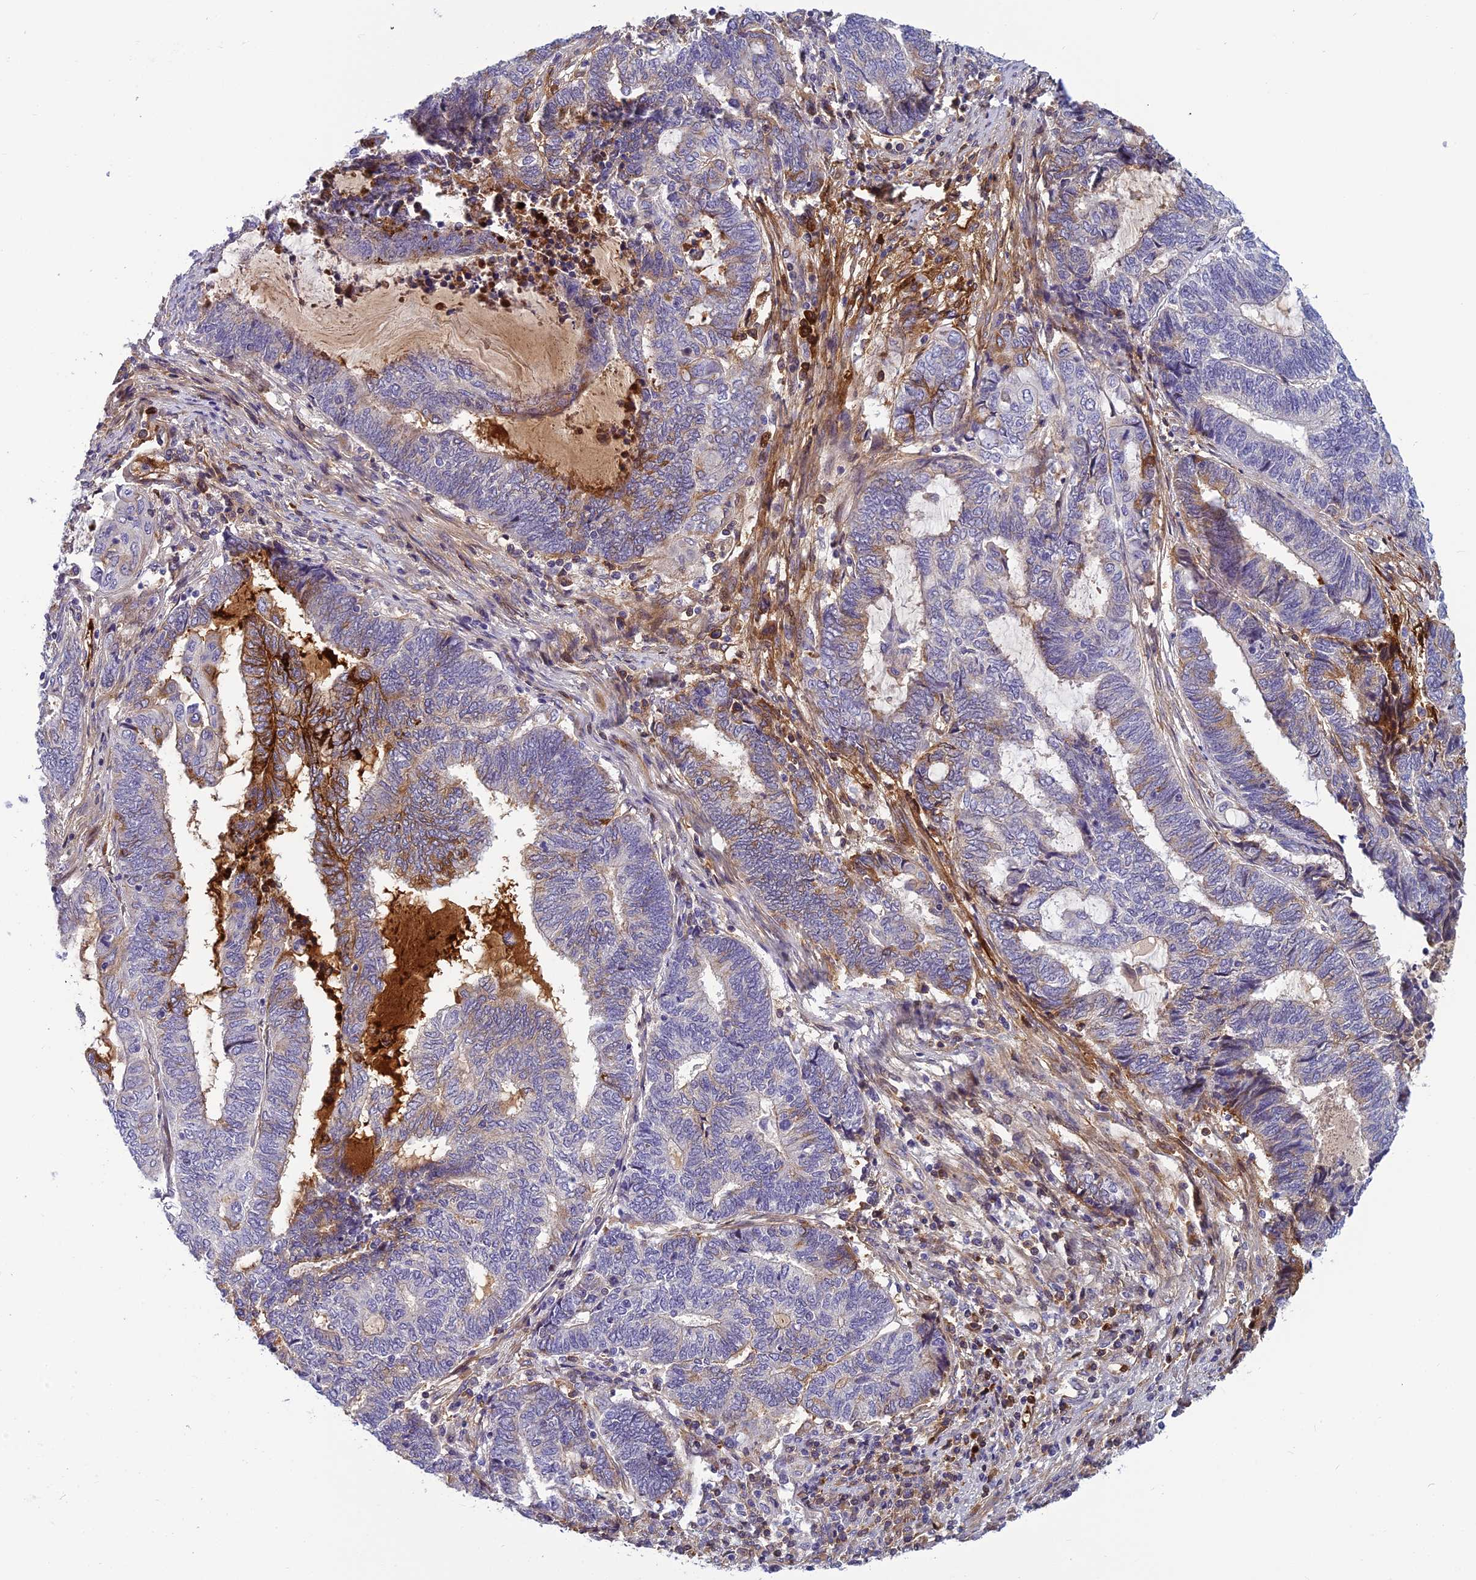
{"staining": {"intensity": "moderate", "quantity": "<25%", "location": "cytoplasmic/membranous"}, "tissue": "endometrial cancer", "cell_type": "Tumor cells", "image_type": "cancer", "snomed": [{"axis": "morphology", "description": "Adenocarcinoma, NOS"}, {"axis": "topography", "description": "Uterus"}, {"axis": "topography", "description": "Endometrium"}], "caption": "Immunohistochemistry (IHC) (DAB) staining of endometrial cancer shows moderate cytoplasmic/membranous protein staining in approximately <25% of tumor cells.", "gene": "CLEC11A", "patient": {"sex": "female", "age": 70}}